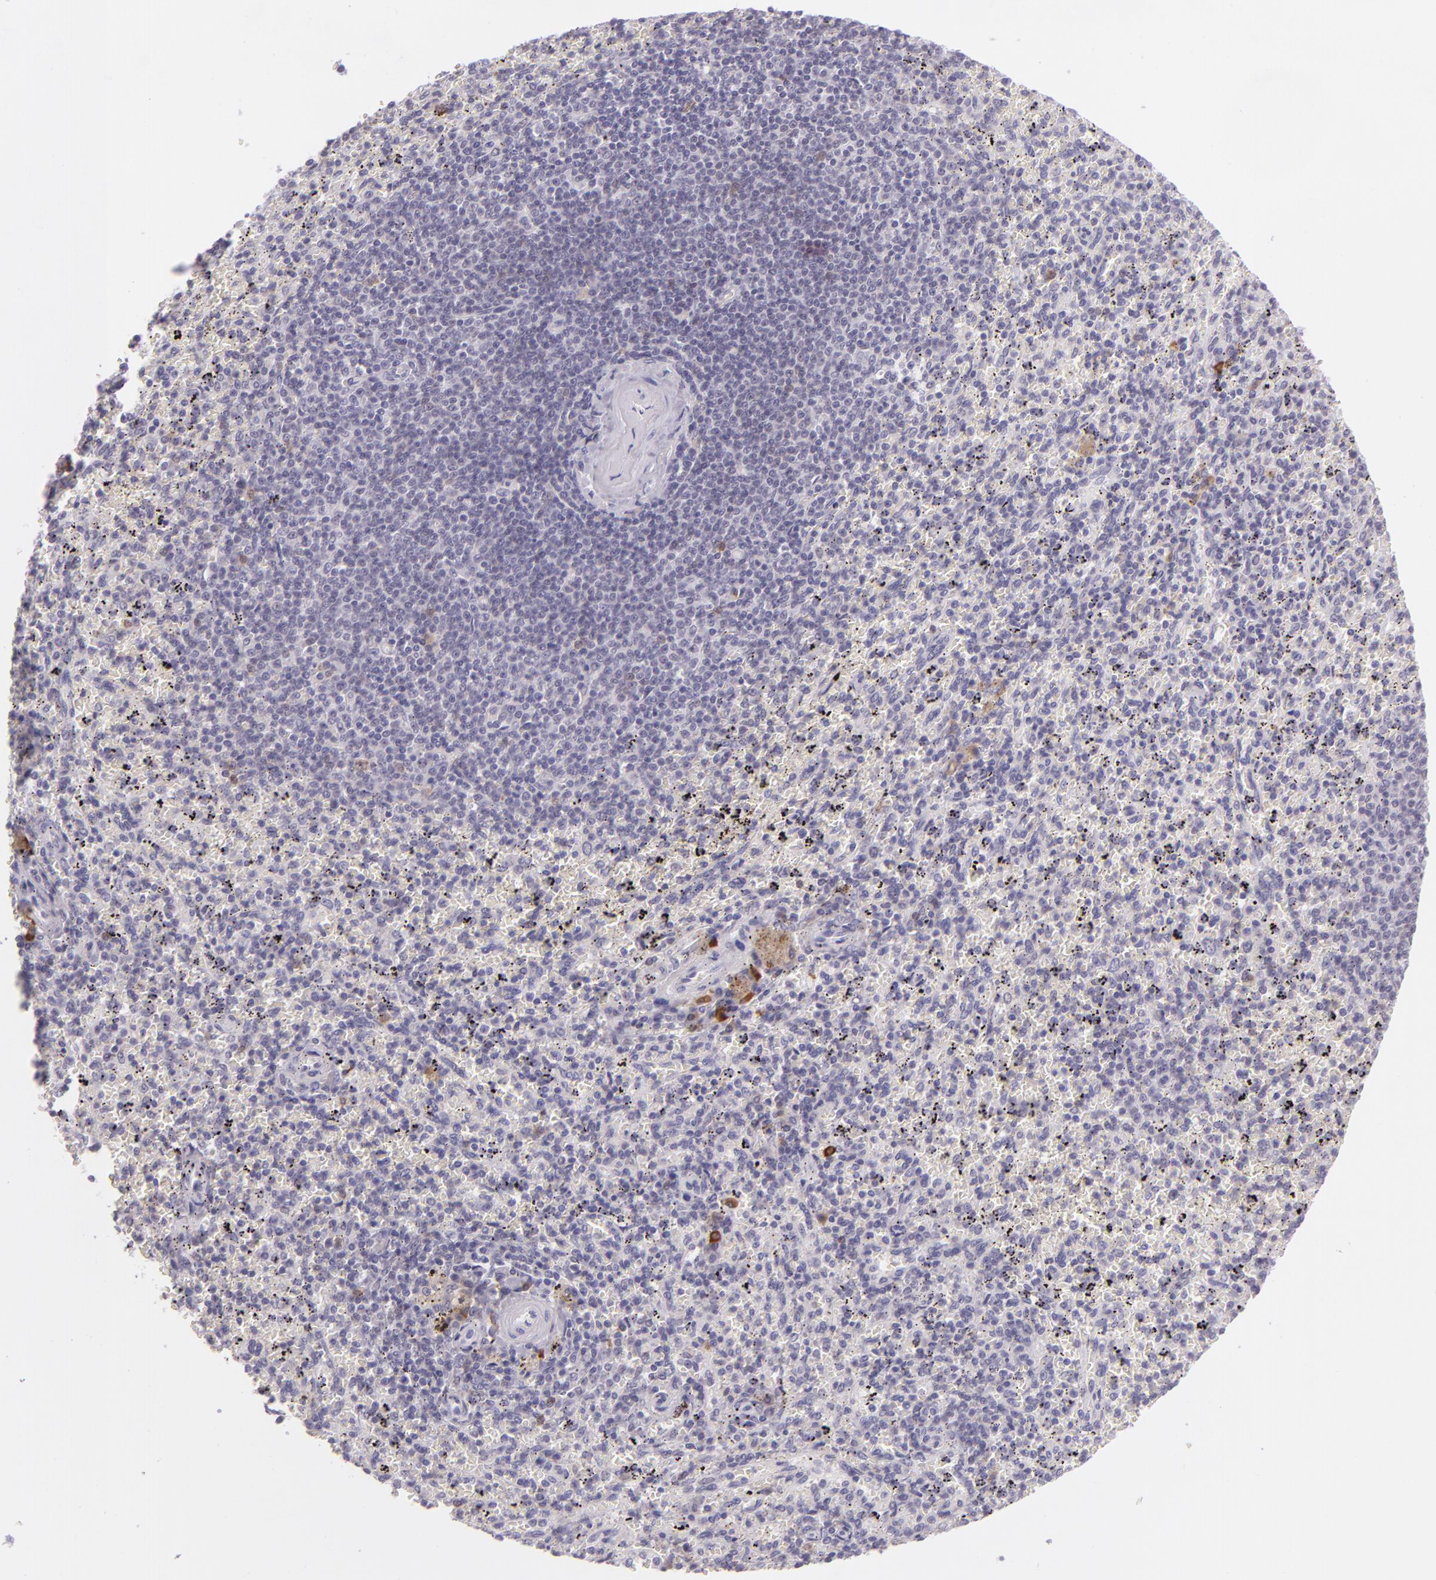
{"staining": {"intensity": "moderate", "quantity": "<25%", "location": "cytoplasmic/membranous"}, "tissue": "spleen", "cell_type": "Cells in red pulp", "image_type": "normal", "snomed": [{"axis": "morphology", "description": "Normal tissue, NOS"}, {"axis": "topography", "description": "Spleen"}], "caption": "This is an image of immunohistochemistry (IHC) staining of unremarkable spleen, which shows moderate positivity in the cytoplasmic/membranous of cells in red pulp.", "gene": "CHEK2", "patient": {"sex": "female", "age": 43}}